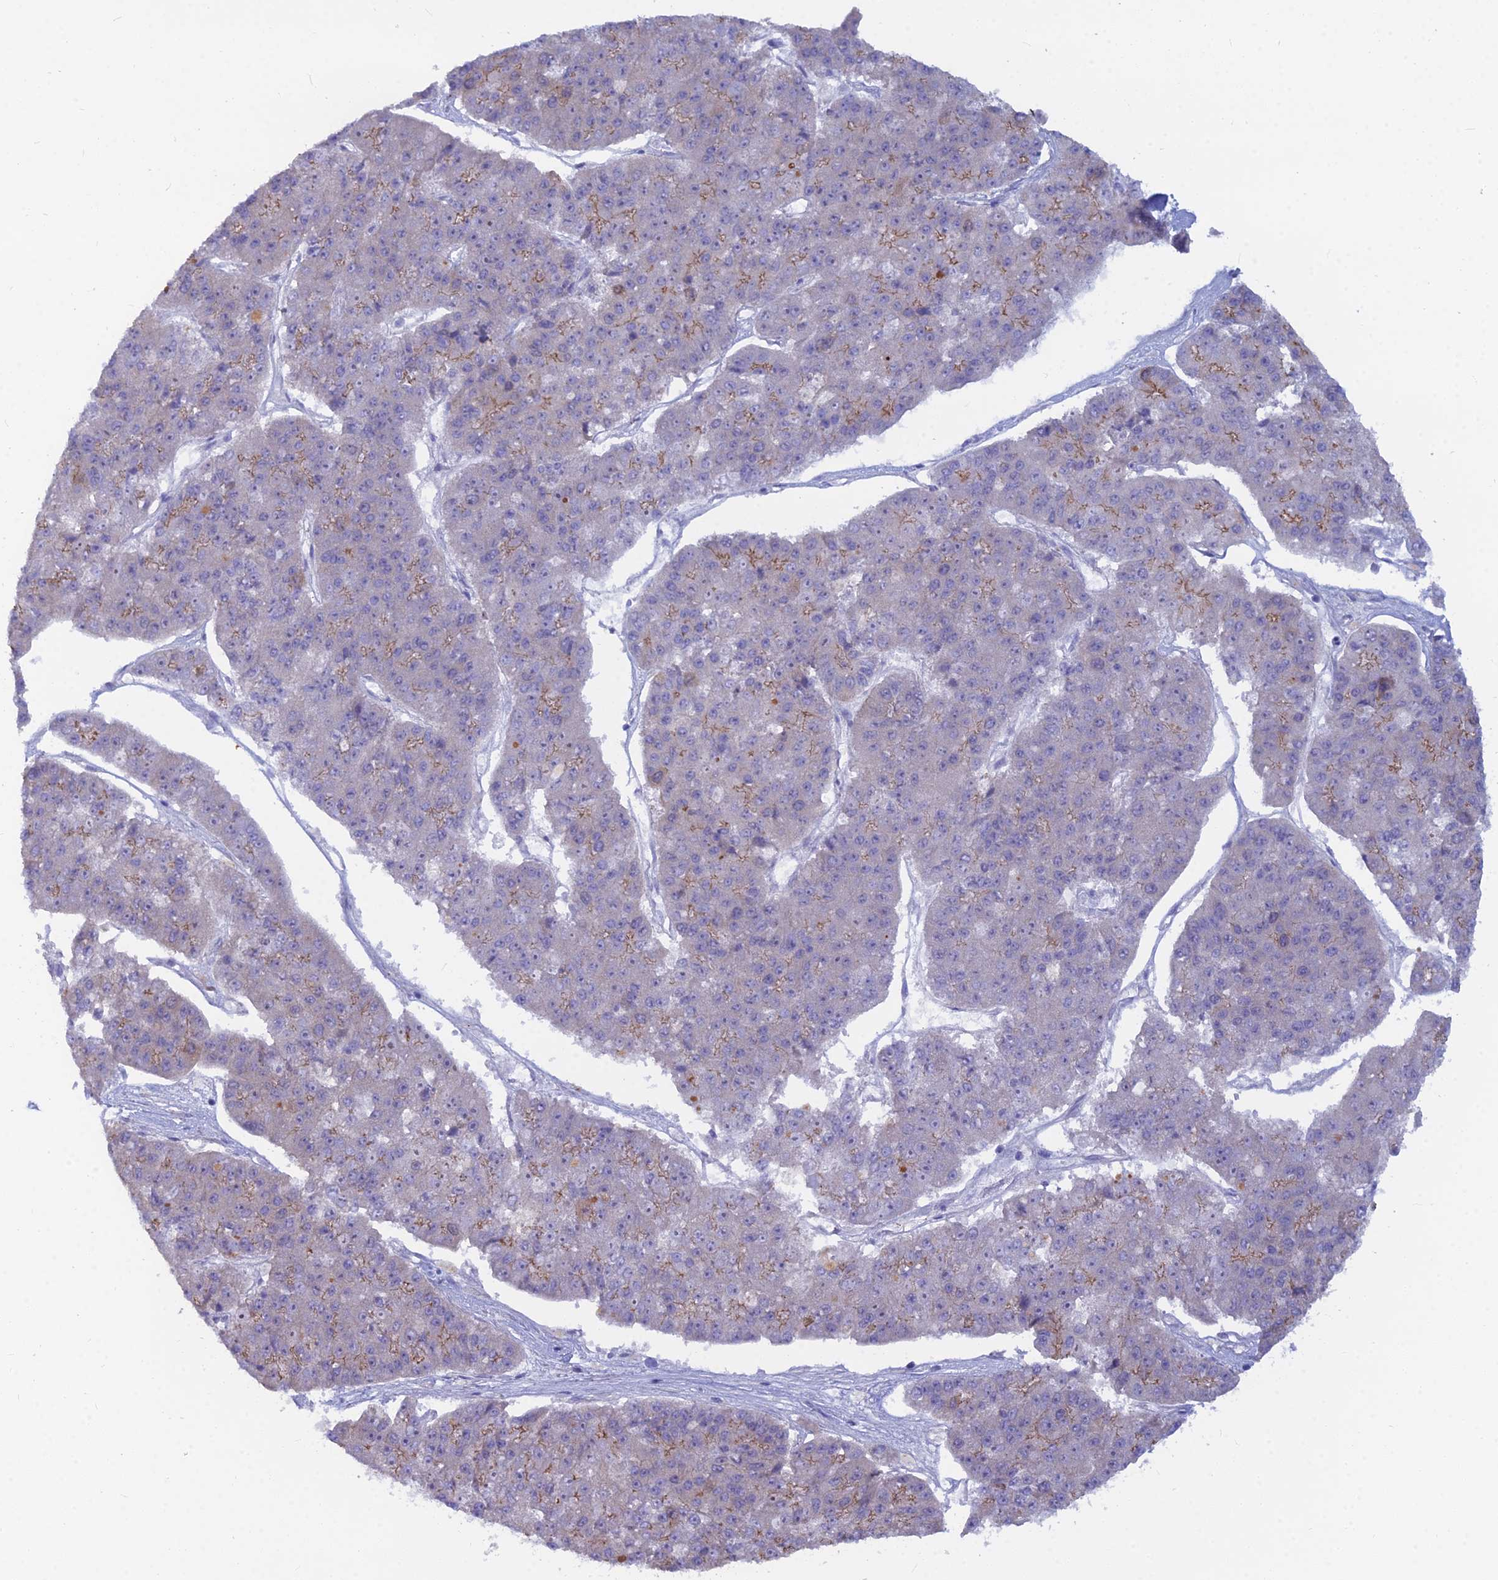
{"staining": {"intensity": "moderate", "quantity": "<25%", "location": "cytoplasmic/membranous"}, "tissue": "pancreatic cancer", "cell_type": "Tumor cells", "image_type": "cancer", "snomed": [{"axis": "morphology", "description": "Adenocarcinoma, NOS"}, {"axis": "topography", "description": "Pancreas"}], "caption": "The image demonstrates staining of adenocarcinoma (pancreatic), revealing moderate cytoplasmic/membranous protein expression (brown color) within tumor cells.", "gene": "NUSAP1", "patient": {"sex": "male", "age": 50}}